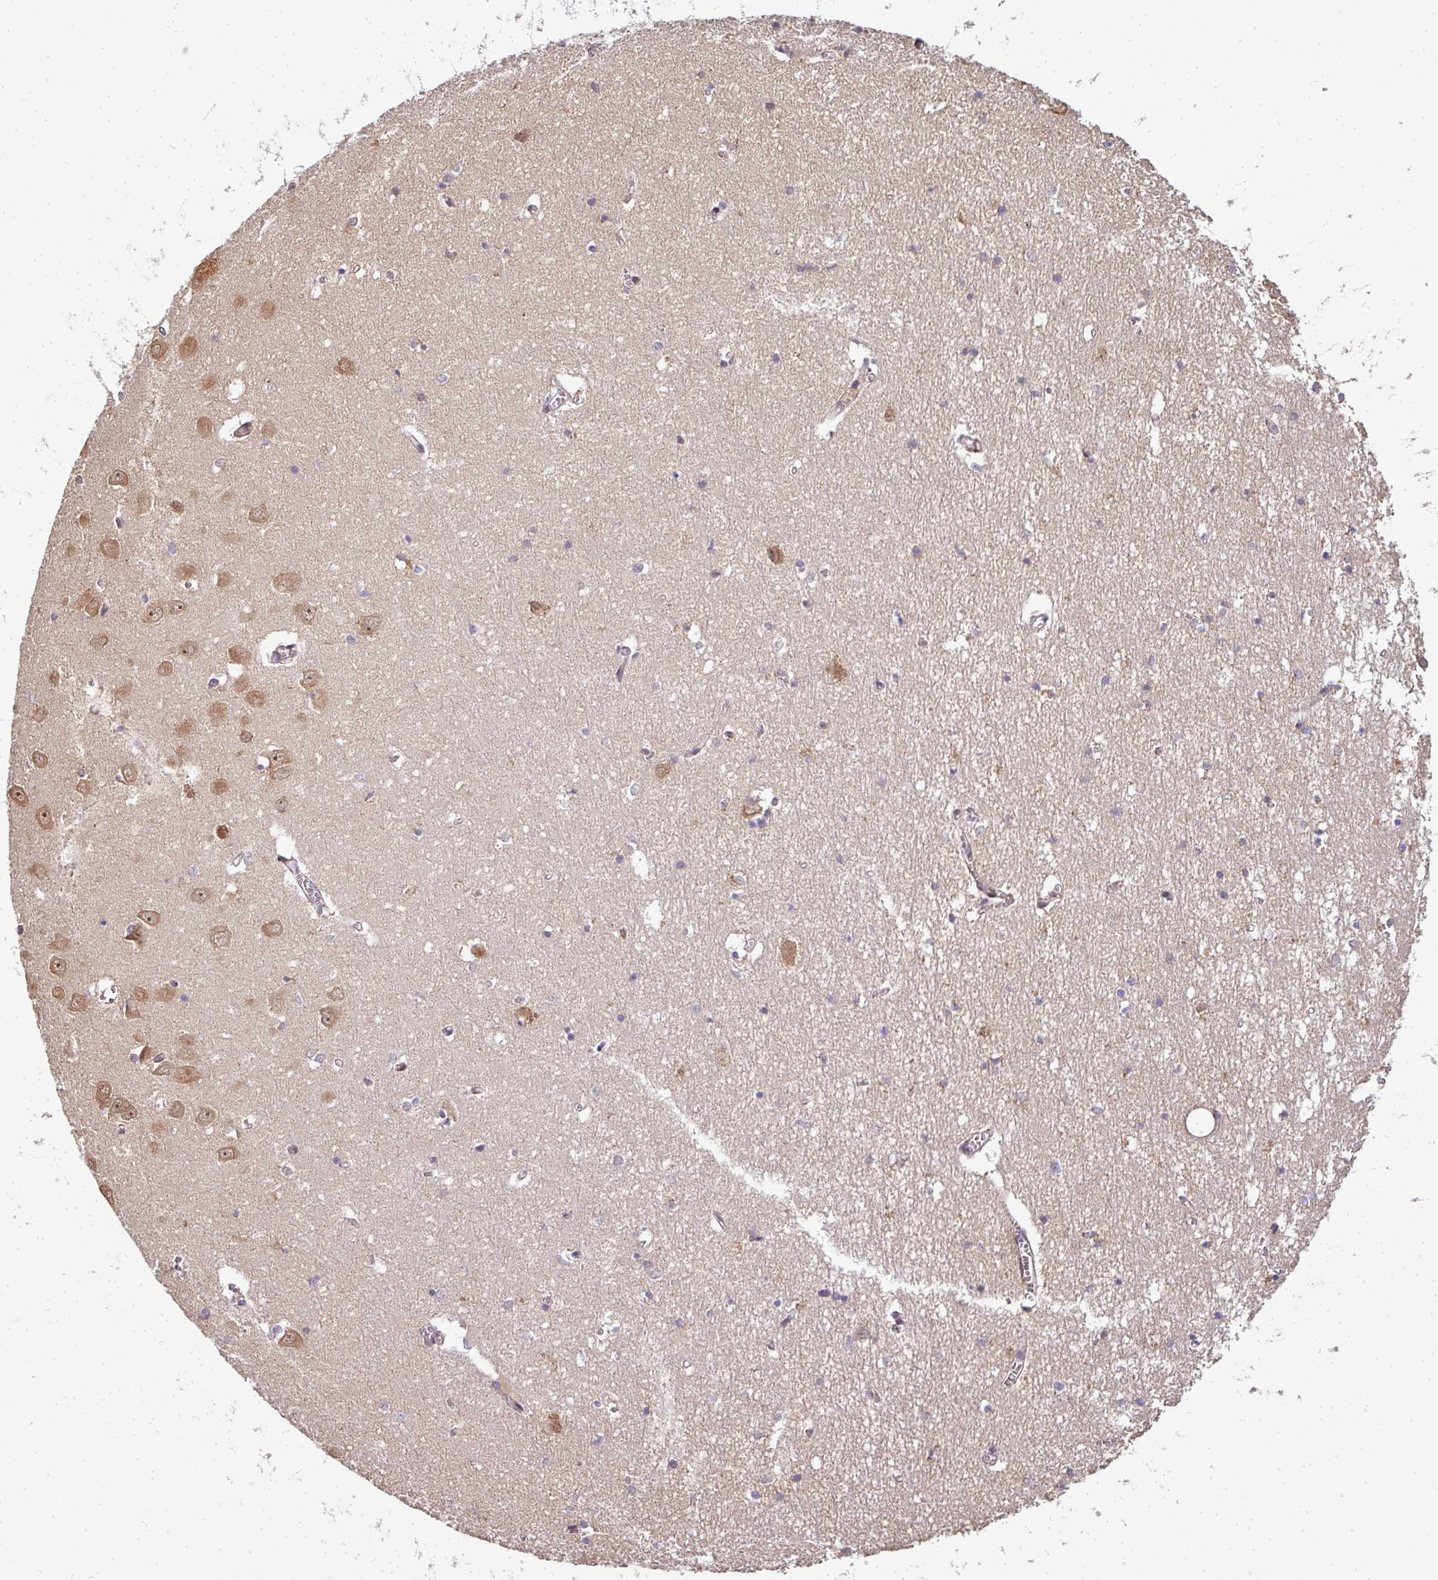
{"staining": {"intensity": "negative", "quantity": "none", "location": "none"}, "tissue": "hippocampus", "cell_type": "Glial cells", "image_type": "normal", "snomed": [{"axis": "morphology", "description": "Normal tissue, NOS"}, {"axis": "topography", "description": "Hippocampus"}], "caption": "This is an immunohistochemistry (IHC) histopathology image of unremarkable human hippocampus. There is no staining in glial cells.", "gene": "MAZ", "patient": {"sex": "male", "age": 70}}